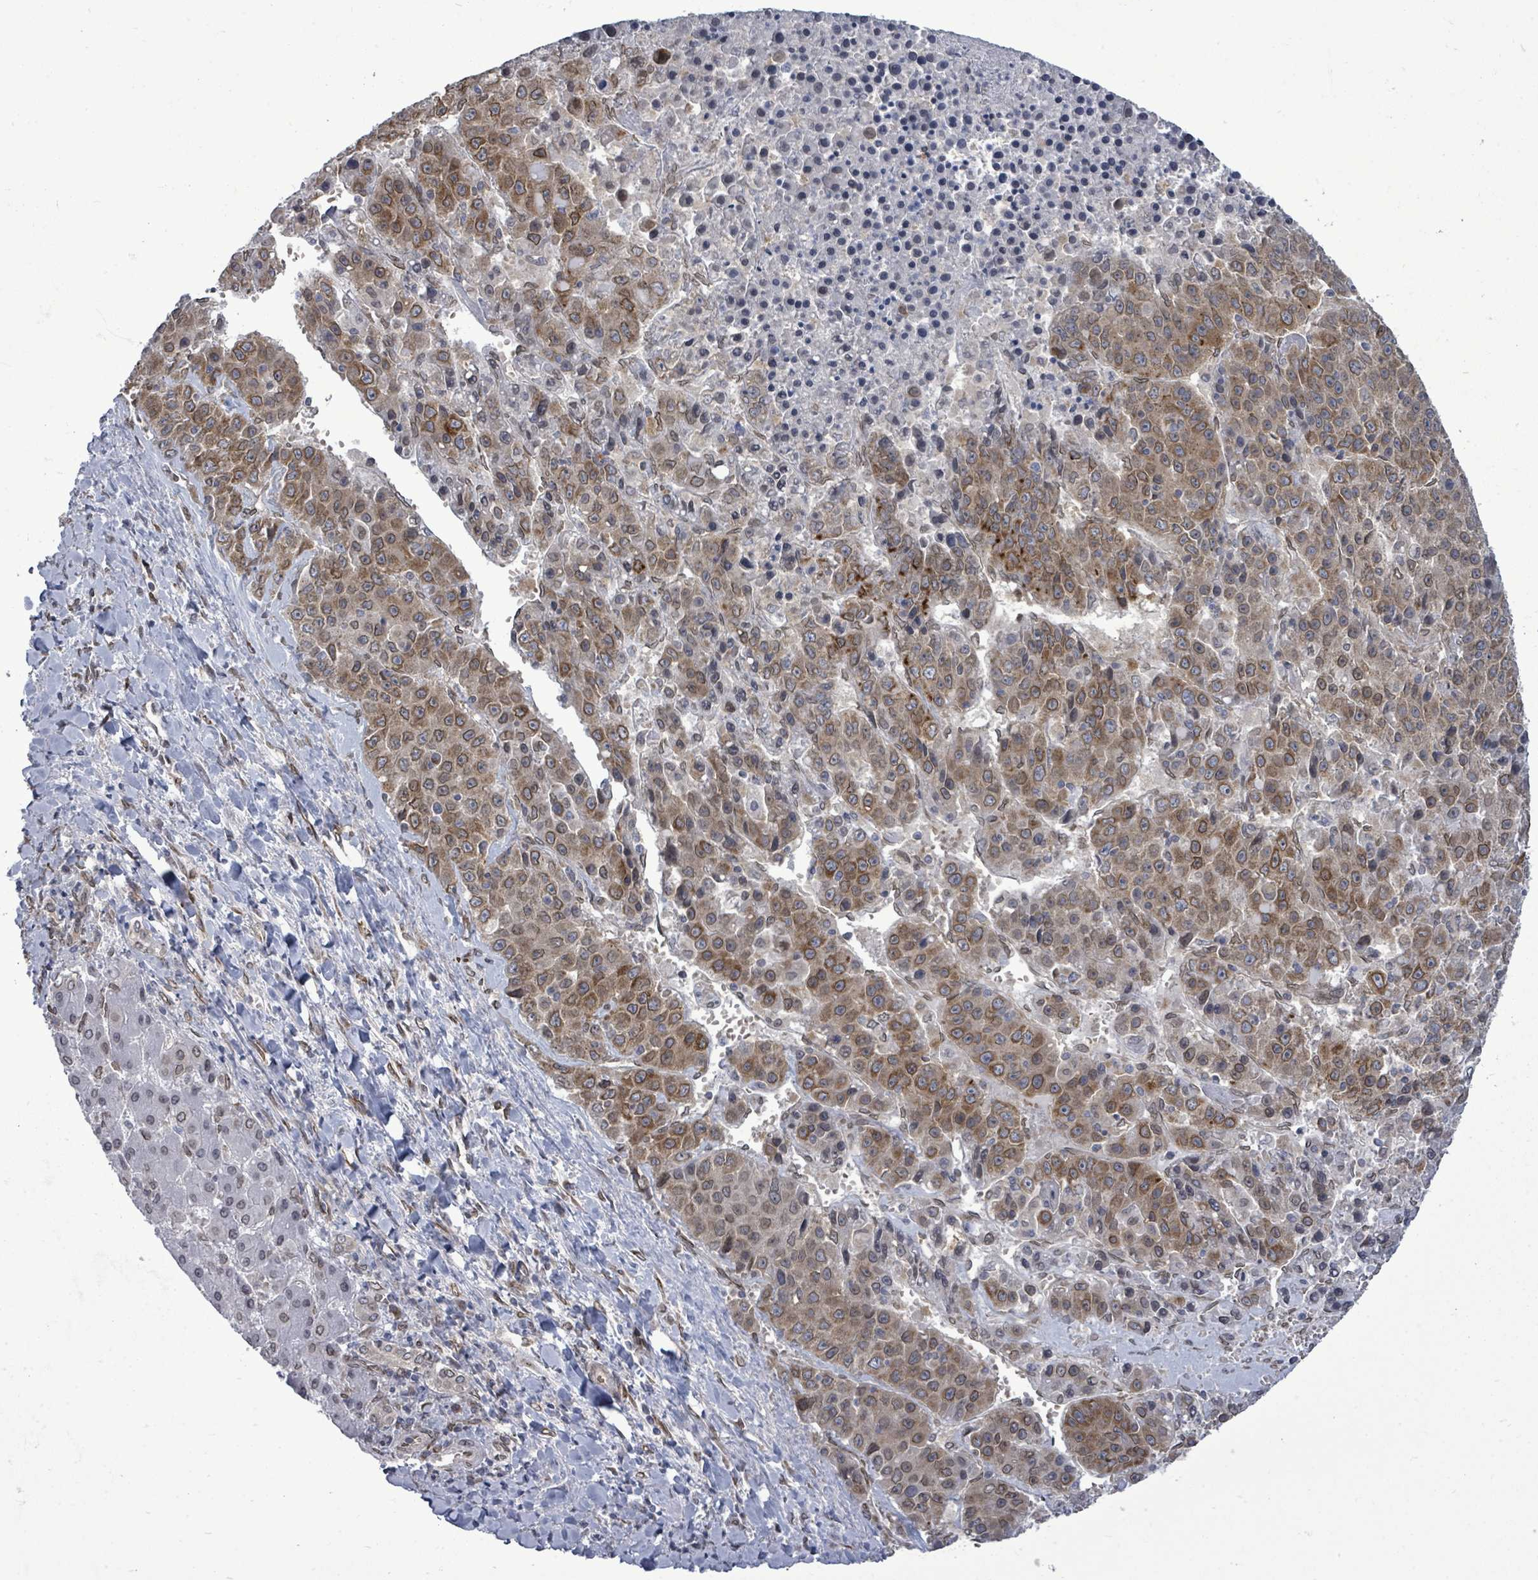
{"staining": {"intensity": "moderate", "quantity": ">75%", "location": "cytoplasmic/membranous,nuclear"}, "tissue": "liver cancer", "cell_type": "Tumor cells", "image_type": "cancer", "snomed": [{"axis": "morphology", "description": "Carcinoma, Hepatocellular, NOS"}, {"axis": "topography", "description": "Liver"}], "caption": "This is an image of immunohistochemistry (IHC) staining of hepatocellular carcinoma (liver), which shows moderate positivity in the cytoplasmic/membranous and nuclear of tumor cells.", "gene": "ARFGAP1", "patient": {"sex": "female", "age": 53}}